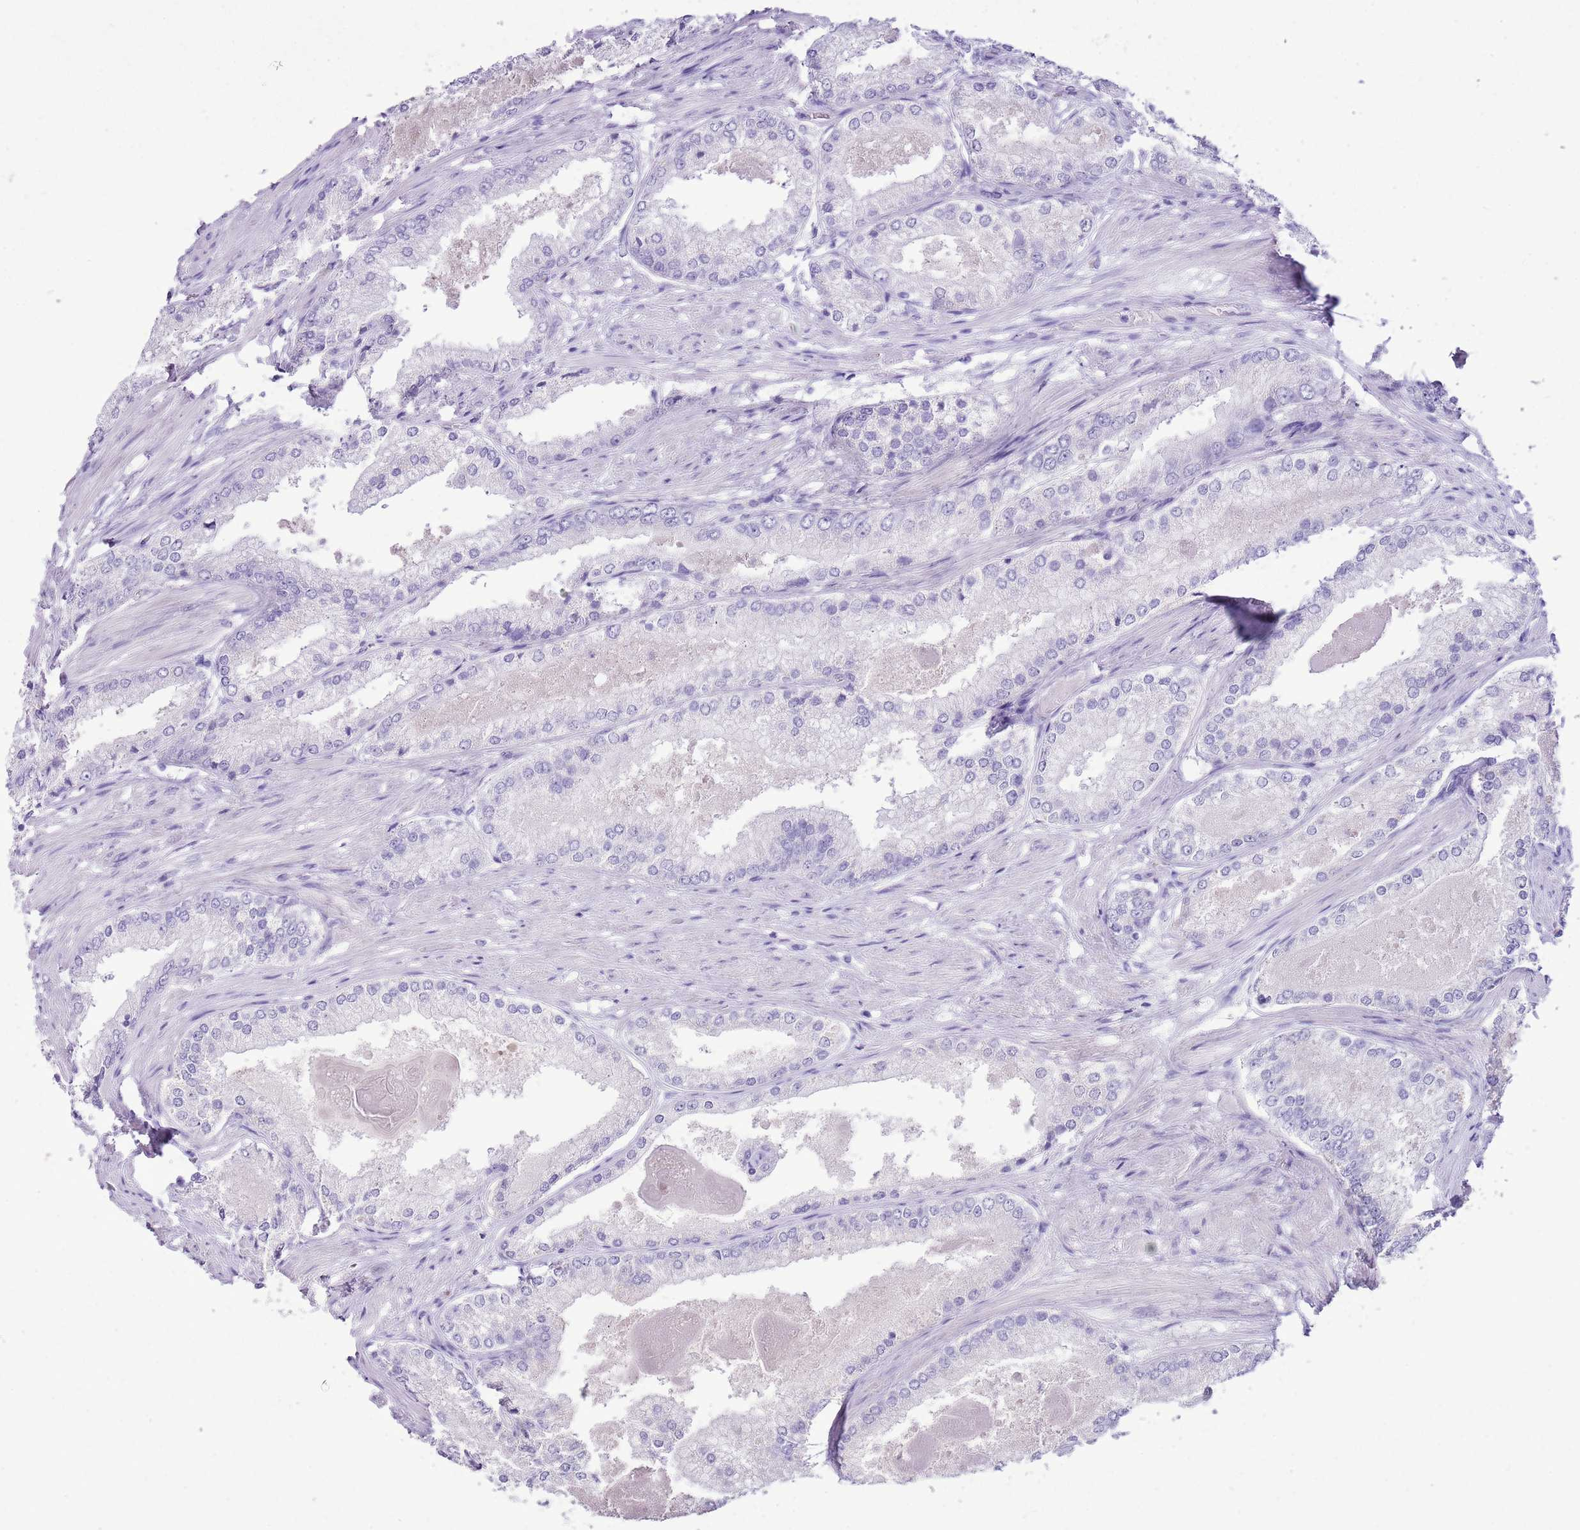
{"staining": {"intensity": "negative", "quantity": "none", "location": "none"}, "tissue": "prostate cancer", "cell_type": "Tumor cells", "image_type": "cancer", "snomed": [{"axis": "morphology", "description": "Adenocarcinoma, Low grade"}, {"axis": "topography", "description": "Prostate"}], "caption": "The micrograph reveals no significant expression in tumor cells of low-grade adenocarcinoma (prostate).", "gene": "FBRSL1", "patient": {"sex": "male", "age": 68}}